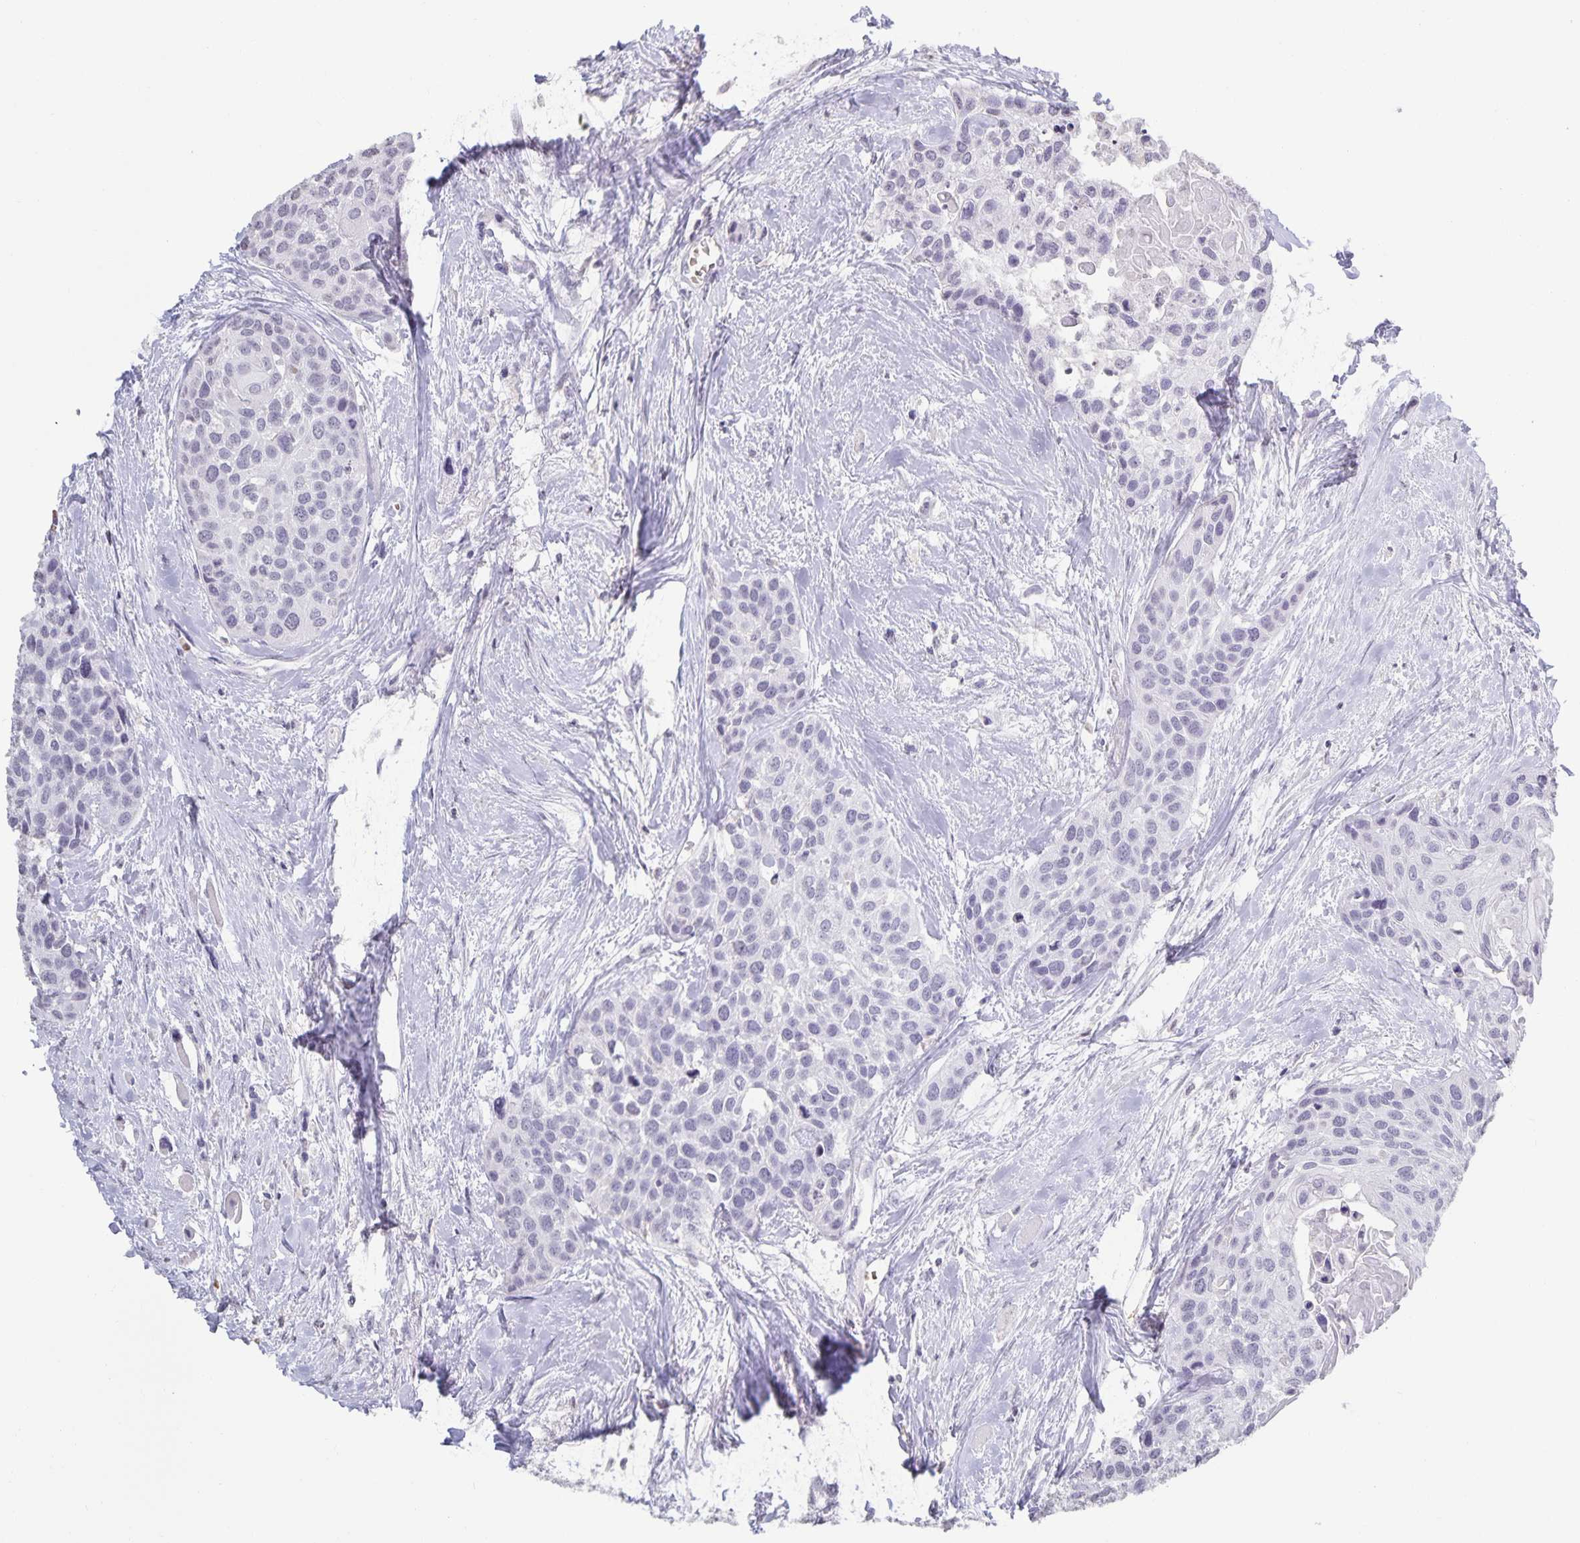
{"staining": {"intensity": "negative", "quantity": "none", "location": "none"}, "tissue": "head and neck cancer", "cell_type": "Tumor cells", "image_type": "cancer", "snomed": [{"axis": "morphology", "description": "Squamous cell carcinoma, NOS"}, {"axis": "topography", "description": "Head-Neck"}], "caption": "Immunohistochemical staining of human head and neck cancer displays no significant staining in tumor cells.", "gene": "AQP4", "patient": {"sex": "female", "age": 50}}